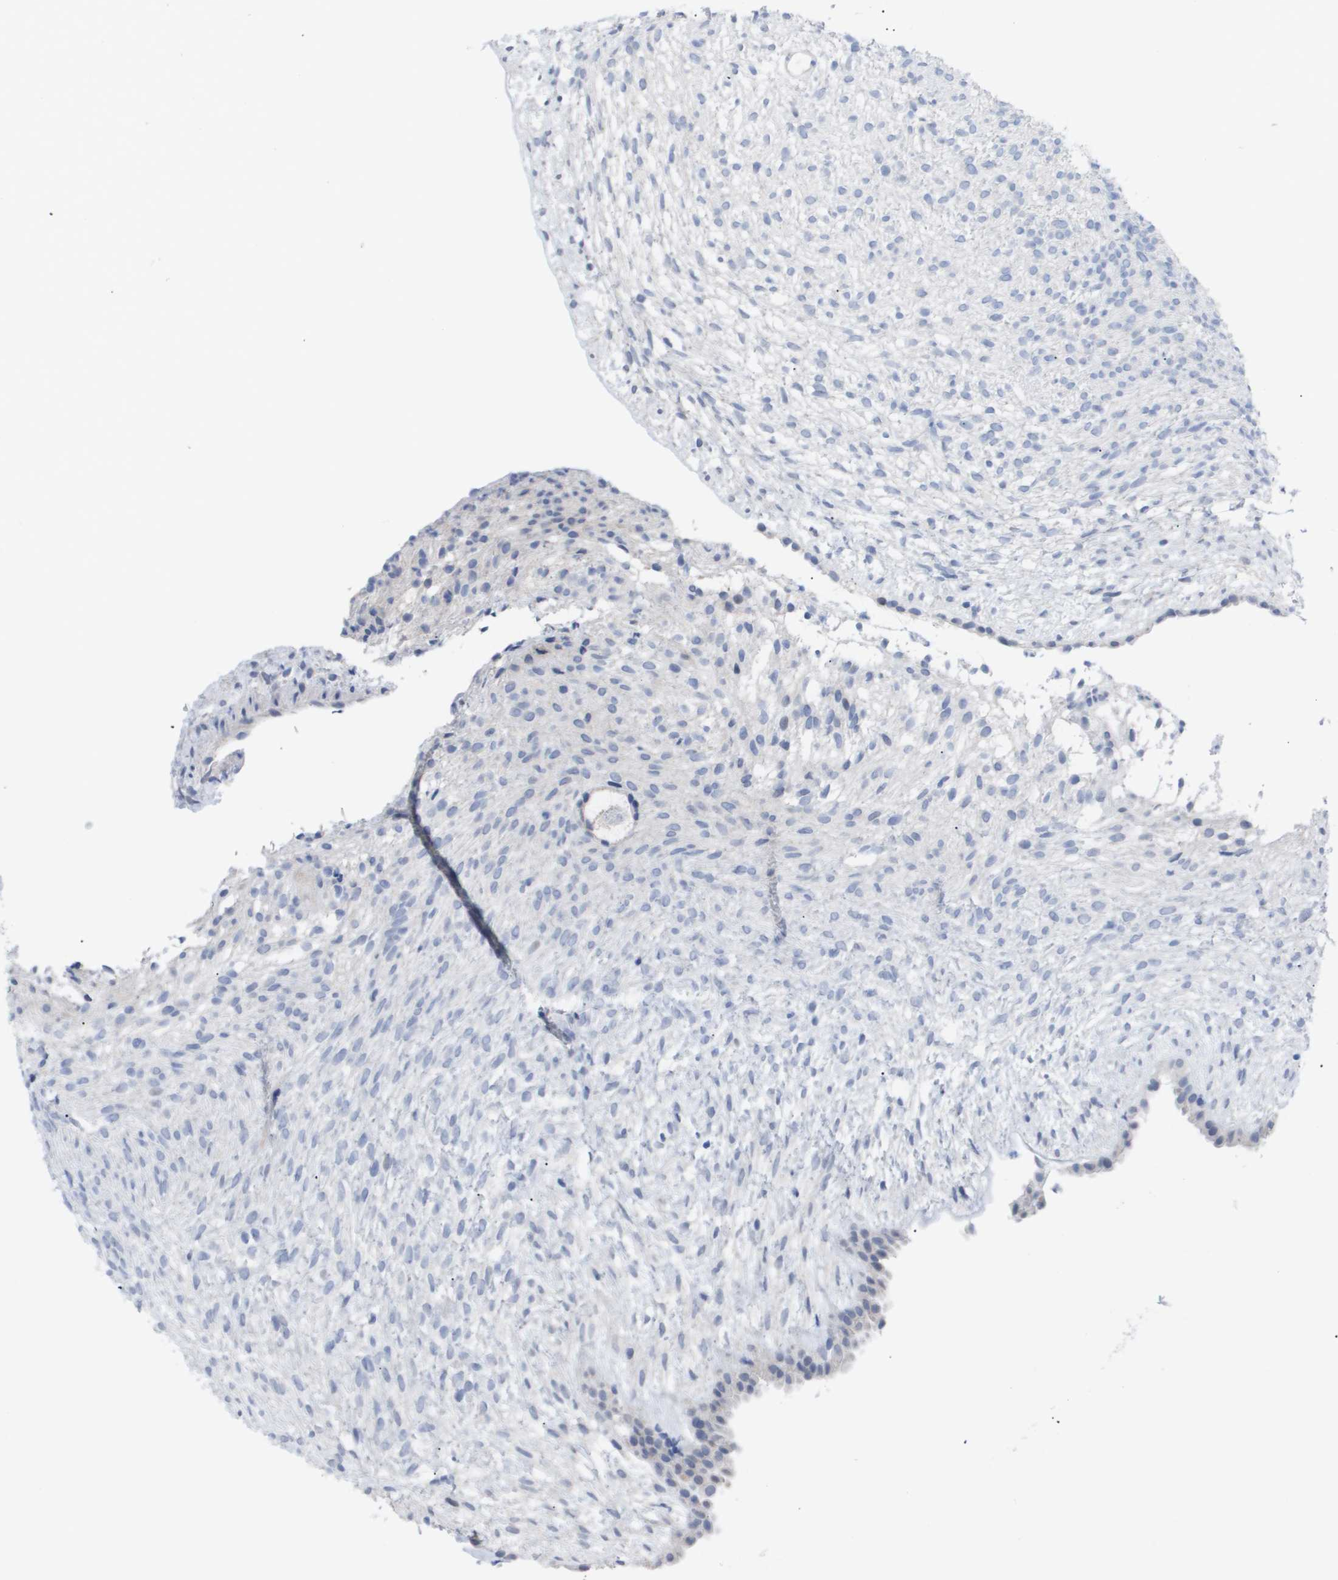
{"staining": {"intensity": "negative", "quantity": "none", "location": "none"}, "tissue": "ovary", "cell_type": "Follicle cells", "image_type": "normal", "snomed": [{"axis": "morphology", "description": "Normal tissue, NOS"}, {"axis": "morphology", "description": "Cyst, NOS"}, {"axis": "topography", "description": "Ovary"}], "caption": "An image of human ovary is negative for staining in follicle cells. (DAB immunohistochemistry (IHC), high magnification).", "gene": "CAV3", "patient": {"sex": "female", "age": 18}}